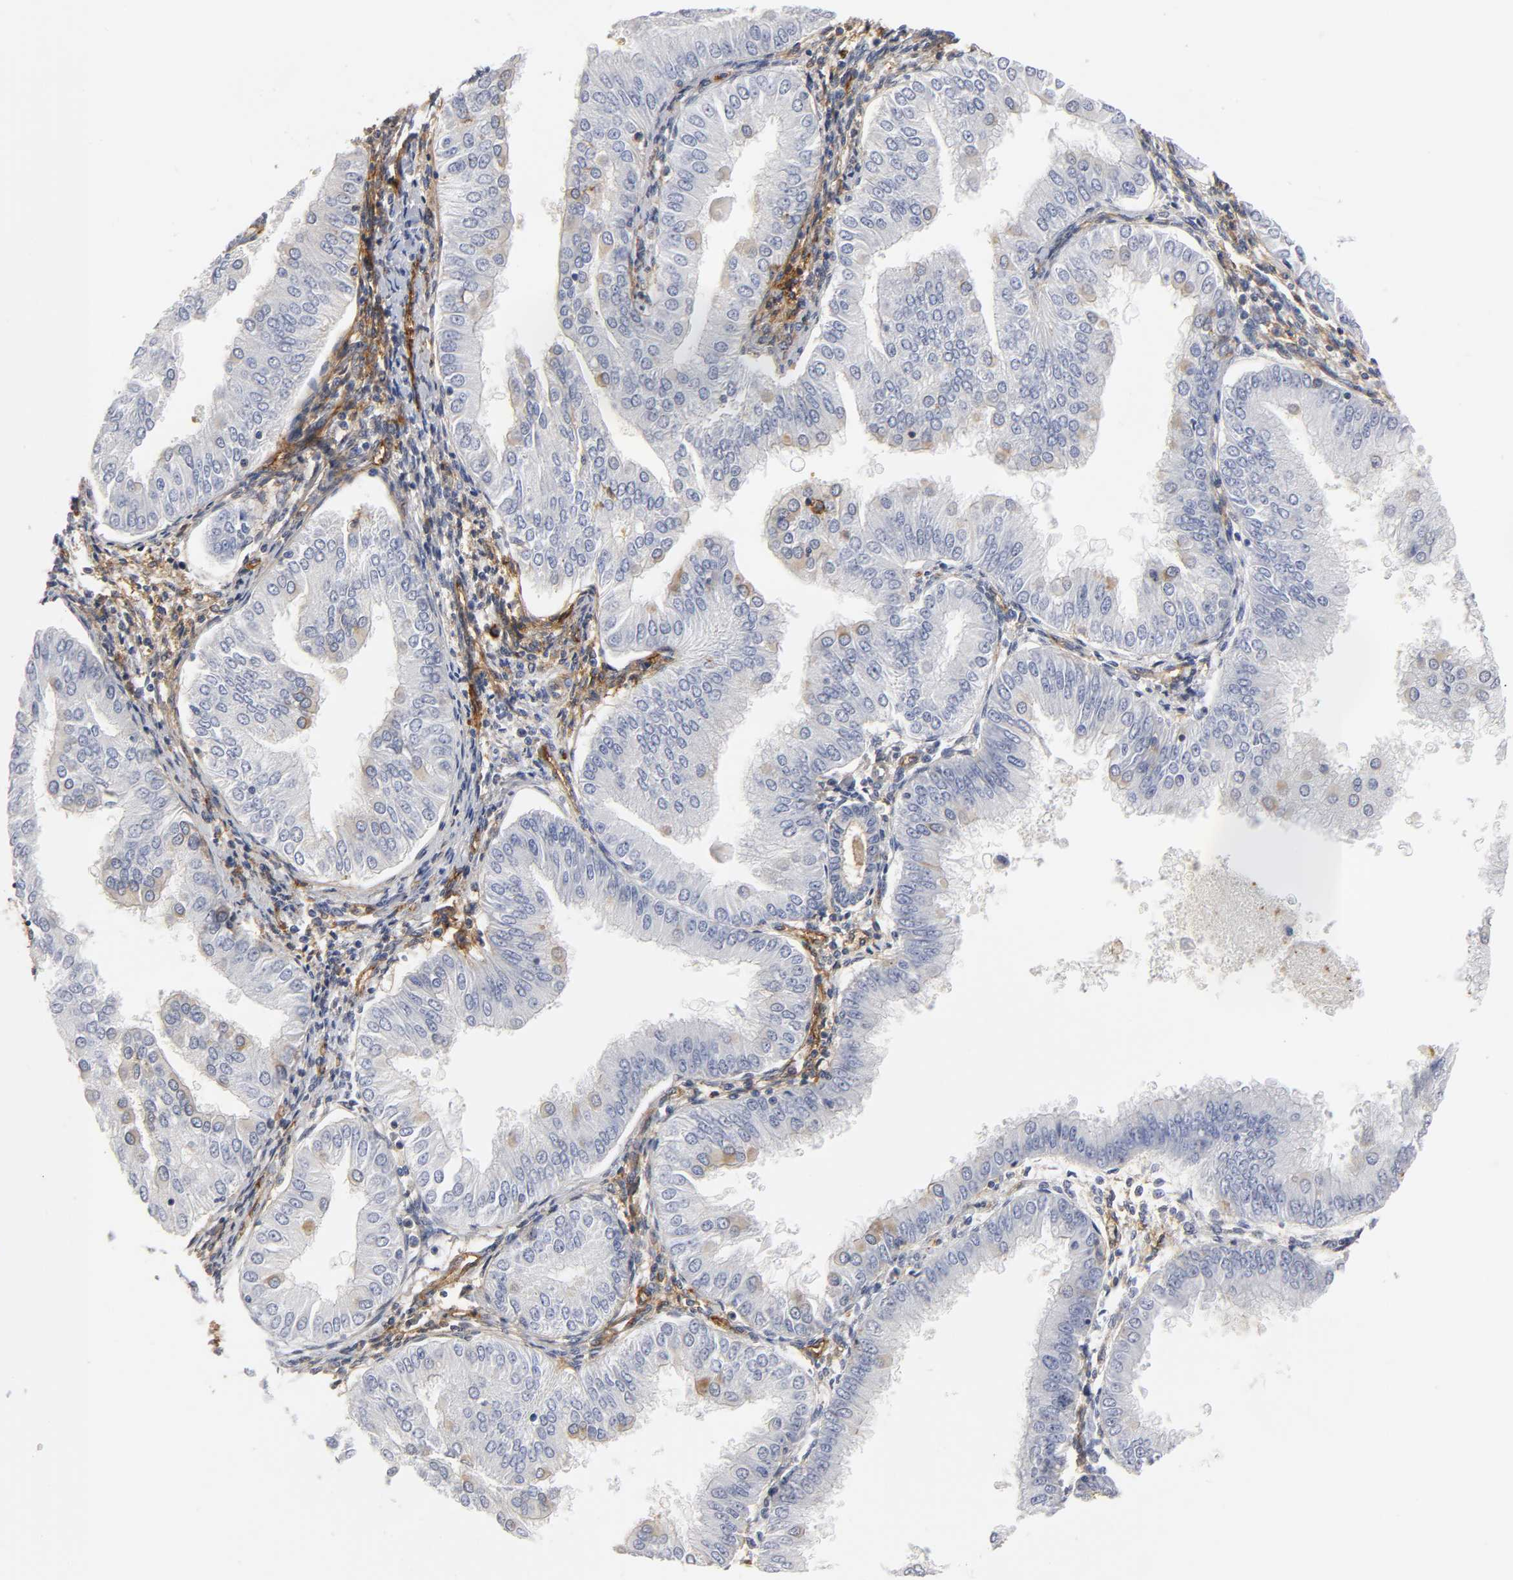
{"staining": {"intensity": "moderate", "quantity": "<25%", "location": "cytoplasmic/membranous"}, "tissue": "endometrial cancer", "cell_type": "Tumor cells", "image_type": "cancer", "snomed": [{"axis": "morphology", "description": "Adenocarcinoma, NOS"}, {"axis": "topography", "description": "Endometrium"}], "caption": "A histopathology image of human endometrial adenocarcinoma stained for a protein demonstrates moderate cytoplasmic/membranous brown staining in tumor cells. The staining is performed using DAB (3,3'-diaminobenzidine) brown chromogen to label protein expression. The nuclei are counter-stained blue using hematoxylin.", "gene": "ICAM1", "patient": {"sex": "female", "age": 53}}